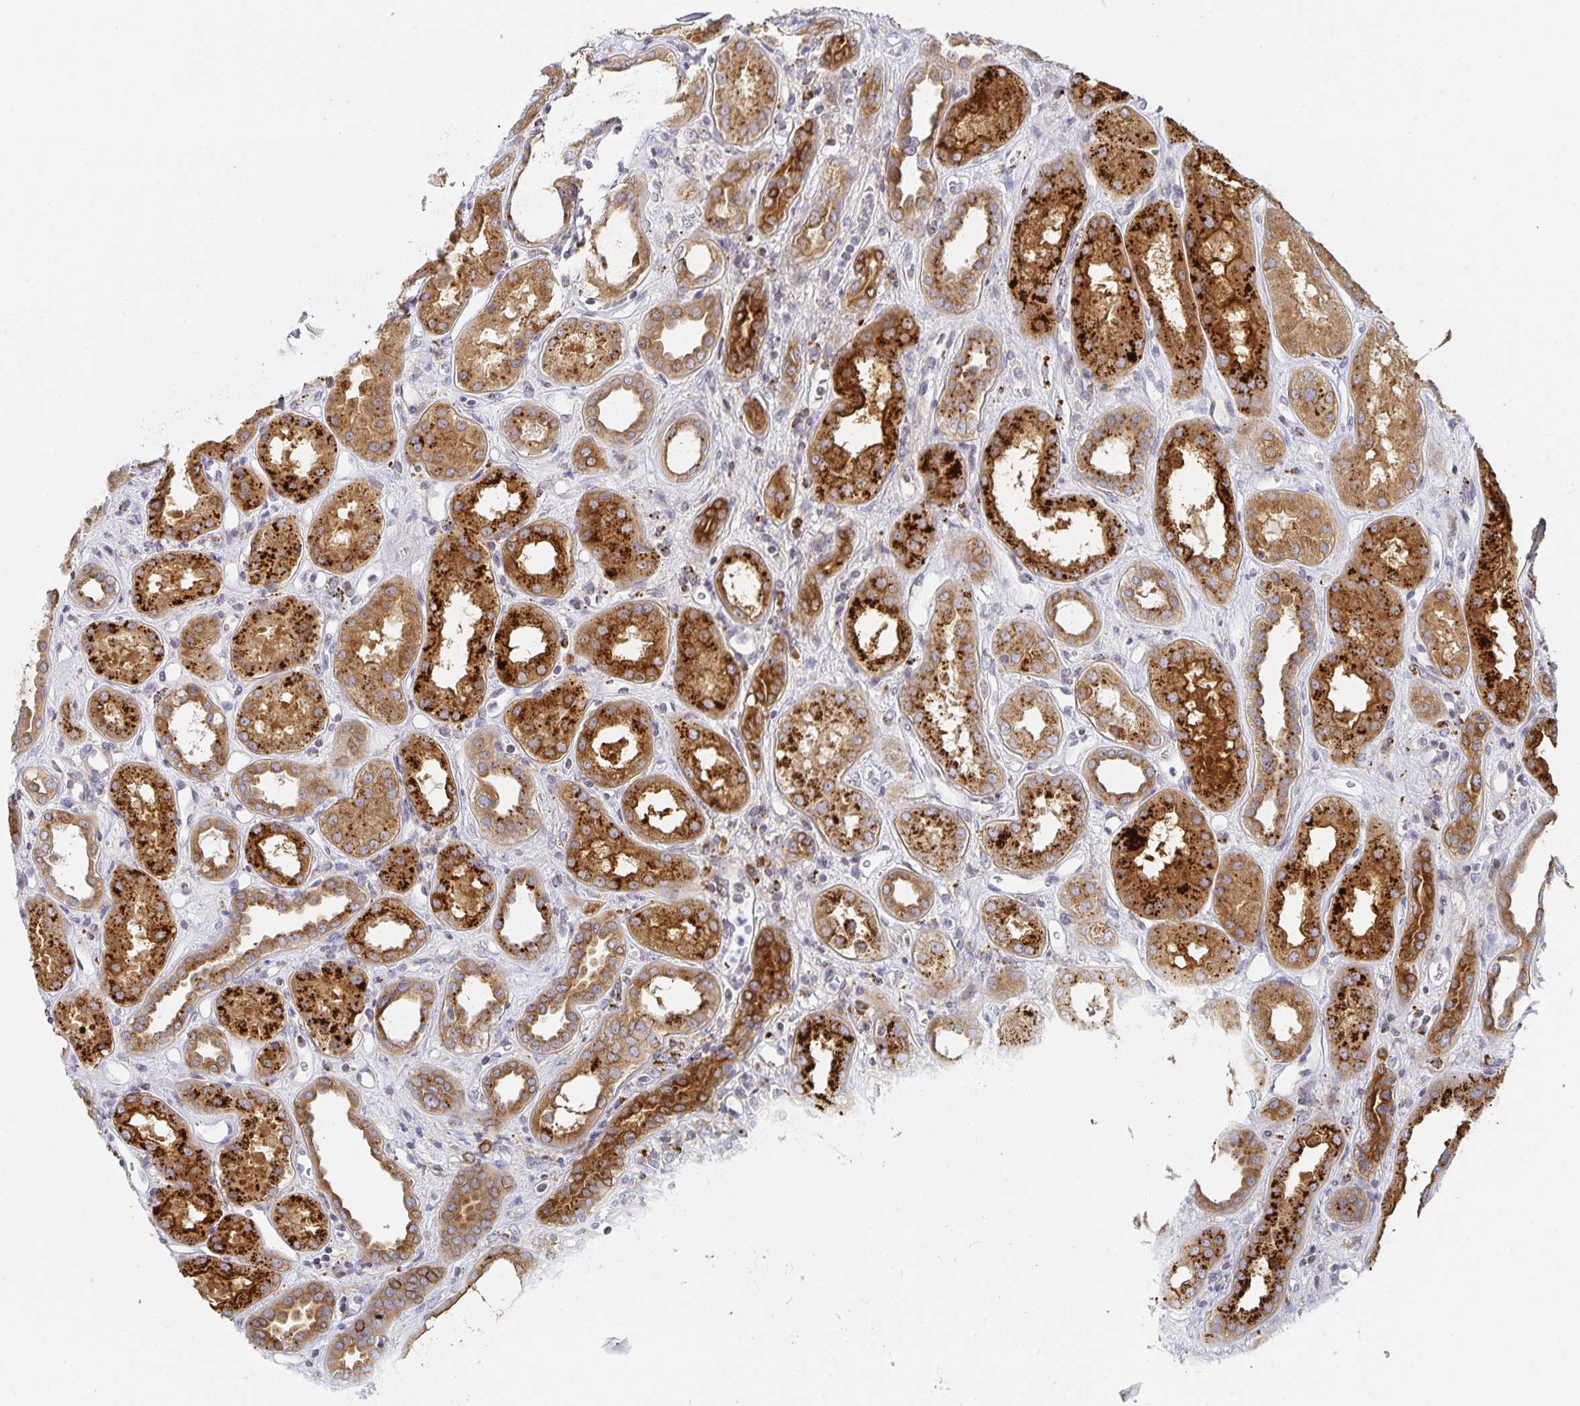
{"staining": {"intensity": "moderate", "quantity": ">75%", "location": "cytoplasmic/membranous"}, "tissue": "kidney", "cell_type": "Cells in glomeruli", "image_type": "normal", "snomed": [{"axis": "morphology", "description": "Normal tissue, NOS"}, {"axis": "topography", "description": "Kidney"}], "caption": "This photomicrograph exhibits benign kidney stained with immunohistochemistry to label a protein in brown. The cytoplasmic/membranous of cells in glomeruli show moderate positivity for the protein. Nuclei are counter-stained blue.", "gene": "NOMO1", "patient": {"sex": "male", "age": 59}}